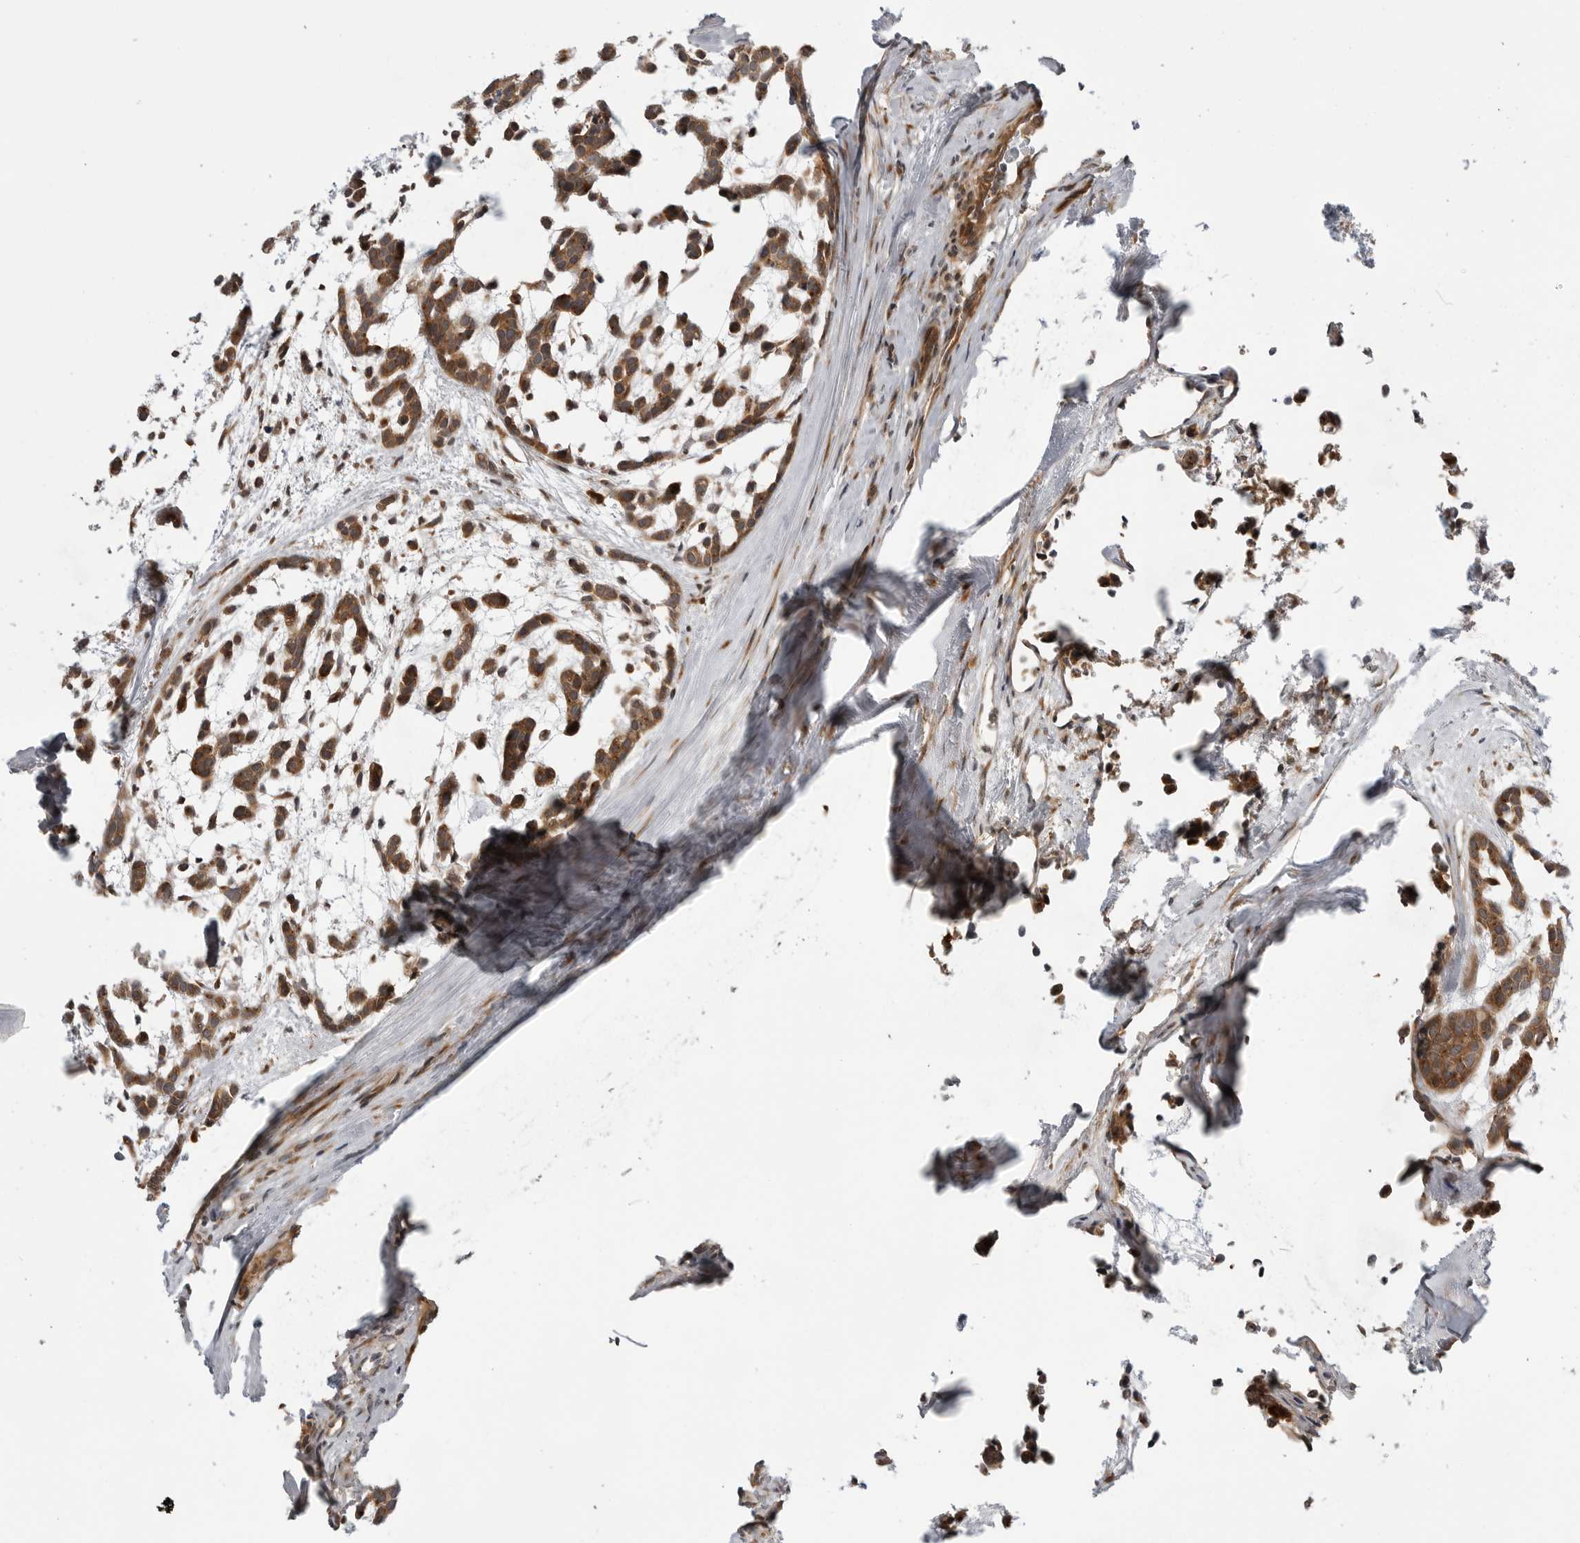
{"staining": {"intensity": "moderate", "quantity": ">75%", "location": "cytoplasmic/membranous"}, "tissue": "head and neck cancer", "cell_type": "Tumor cells", "image_type": "cancer", "snomed": [{"axis": "morphology", "description": "Adenocarcinoma, NOS"}, {"axis": "morphology", "description": "Adenoma, NOS"}, {"axis": "topography", "description": "Head-Neck"}], "caption": "Protein expression analysis of human head and neck cancer (adenoma) reveals moderate cytoplasmic/membranous staining in approximately >75% of tumor cells. (DAB = brown stain, brightfield microscopy at high magnification).", "gene": "LRRC45", "patient": {"sex": "female", "age": 55}}